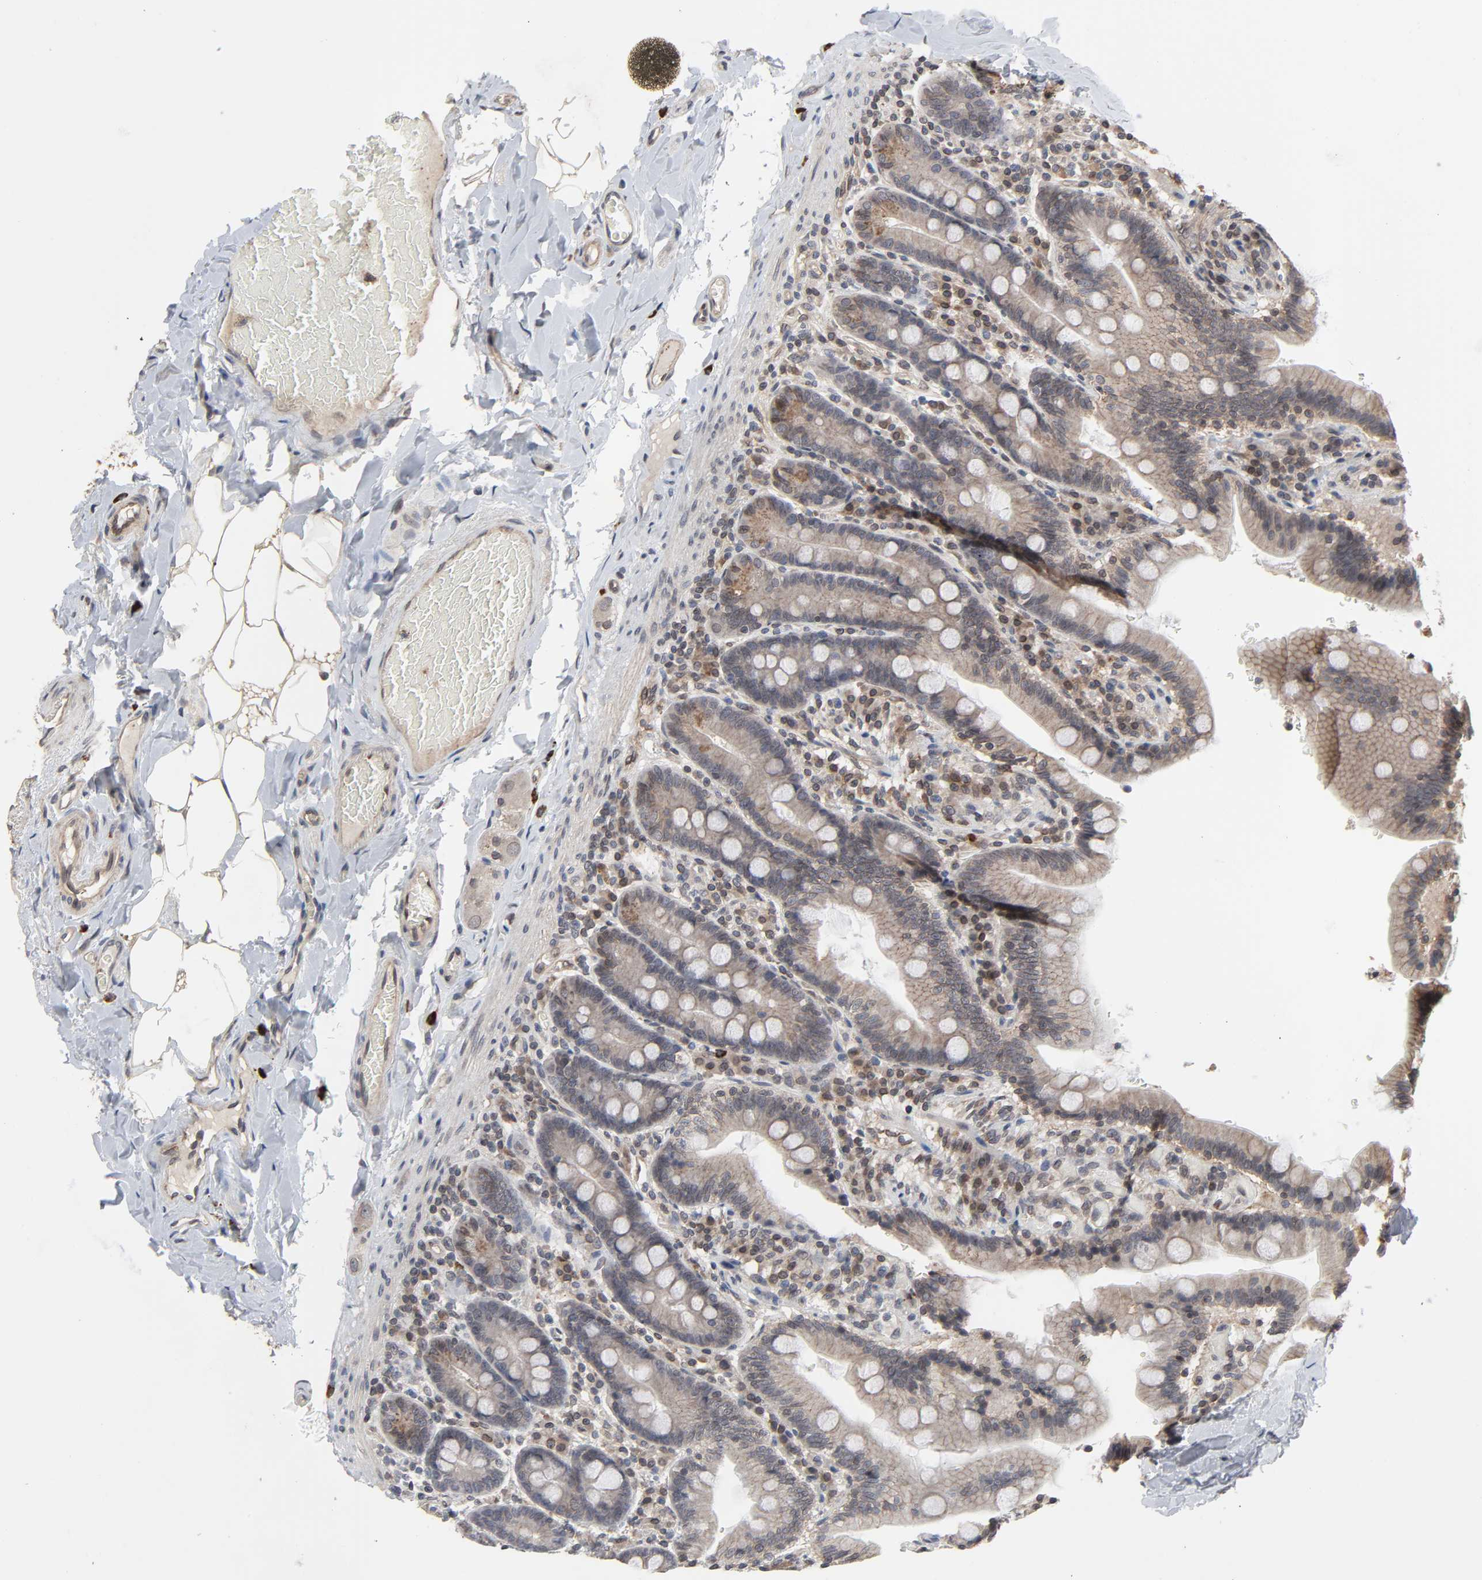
{"staining": {"intensity": "weak", "quantity": ">75%", "location": "cytoplasmic/membranous"}, "tissue": "duodenum", "cell_type": "Glandular cells", "image_type": "normal", "snomed": [{"axis": "morphology", "description": "Normal tissue, NOS"}, {"axis": "topography", "description": "Duodenum"}], "caption": "Benign duodenum shows weak cytoplasmic/membranous expression in approximately >75% of glandular cells.", "gene": "CCDC175", "patient": {"sex": "male", "age": 66}}